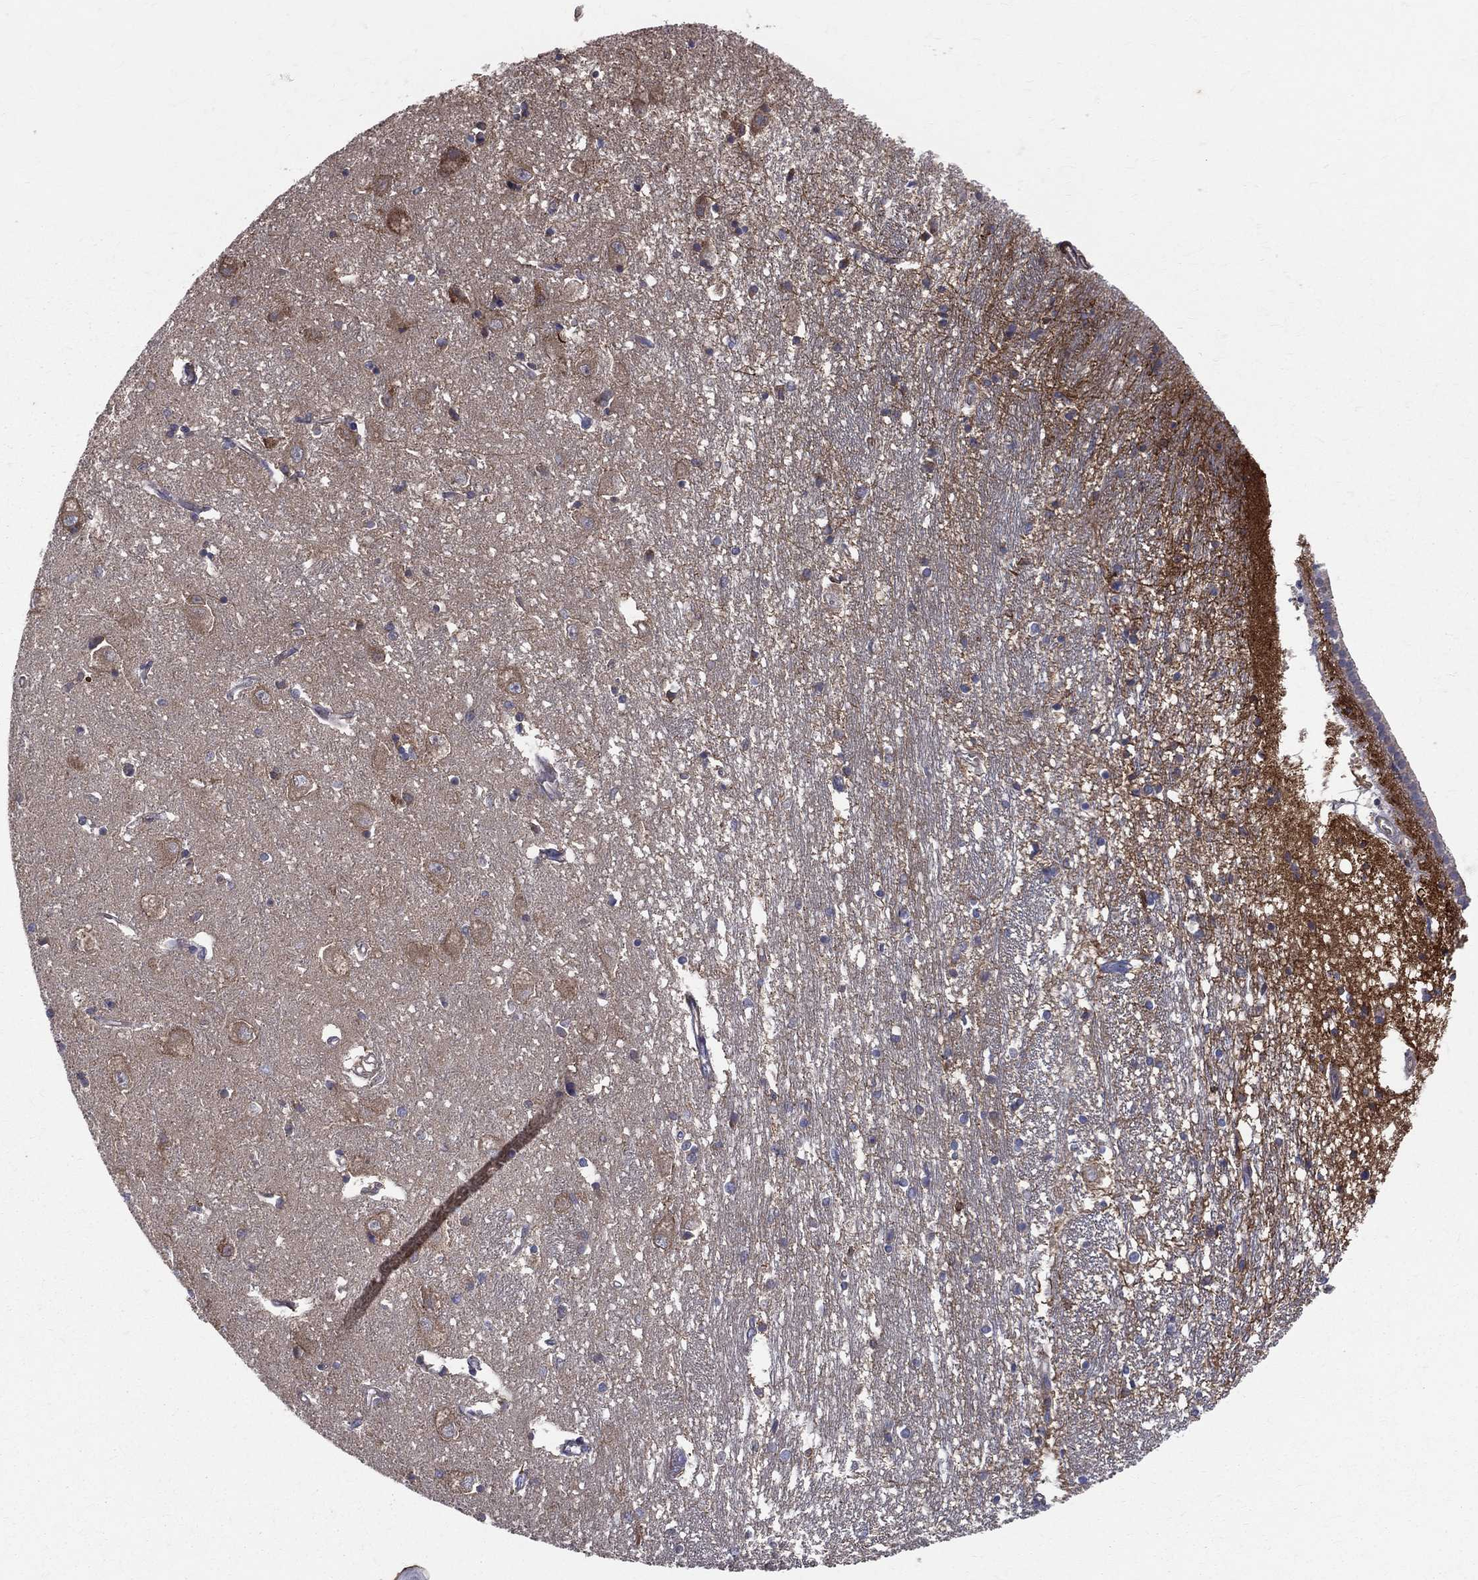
{"staining": {"intensity": "negative", "quantity": "none", "location": "none"}, "tissue": "caudate", "cell_type": "Glial cells", "image_type": "normal", "snomed": [{"axis": "morphology", "description": "Normal tissue, NOS"}, {"axis": "topography", "description": "Lateral ventricle wall"}], "caption": "An immunohistochemistry (IHC) image of unremarkable caudate is shown. There is no staining in glial cells of caudate. Brightfield microscopy of IHC stained with DAB (3,3'-diaminobenzidine) (brown) and hematoxylin (blue), captured at high magnification.", "gene": "MIX23", "patient": {"sex": "male", "age": 54}}